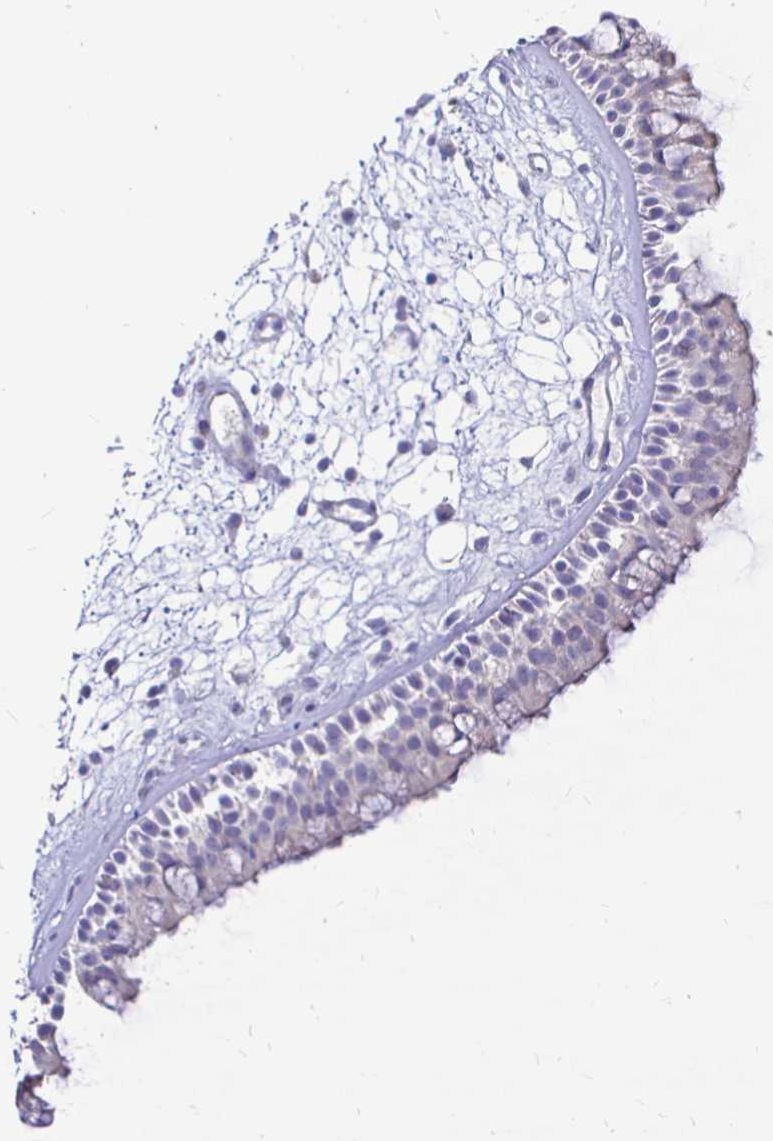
{"staining": {"intensity": "negative", "quantity": "none", "location": "none"}, "tissue": "nasopharynx", "cell_type": "Respiratory epithelial cells", "image_type": "normal", "snomed": [{"axis": "morphology", "description": "Normal tissue, NOS"}, {"axis": "topography", "description": "Nasopharynx"}], "caption": "DAB immunohistochemical staining of normal human nasopharynx displays no significant expression in respiratory epithelial cells. Brightfield microscopy of immunohistochemistry stained with DAB (3,3'-diaminobenzidine) (brown) and hematoxylin (blue), captured at high magnification.", "gene": "NECAB1", "patient": {"sex": "female", "age": 70}}